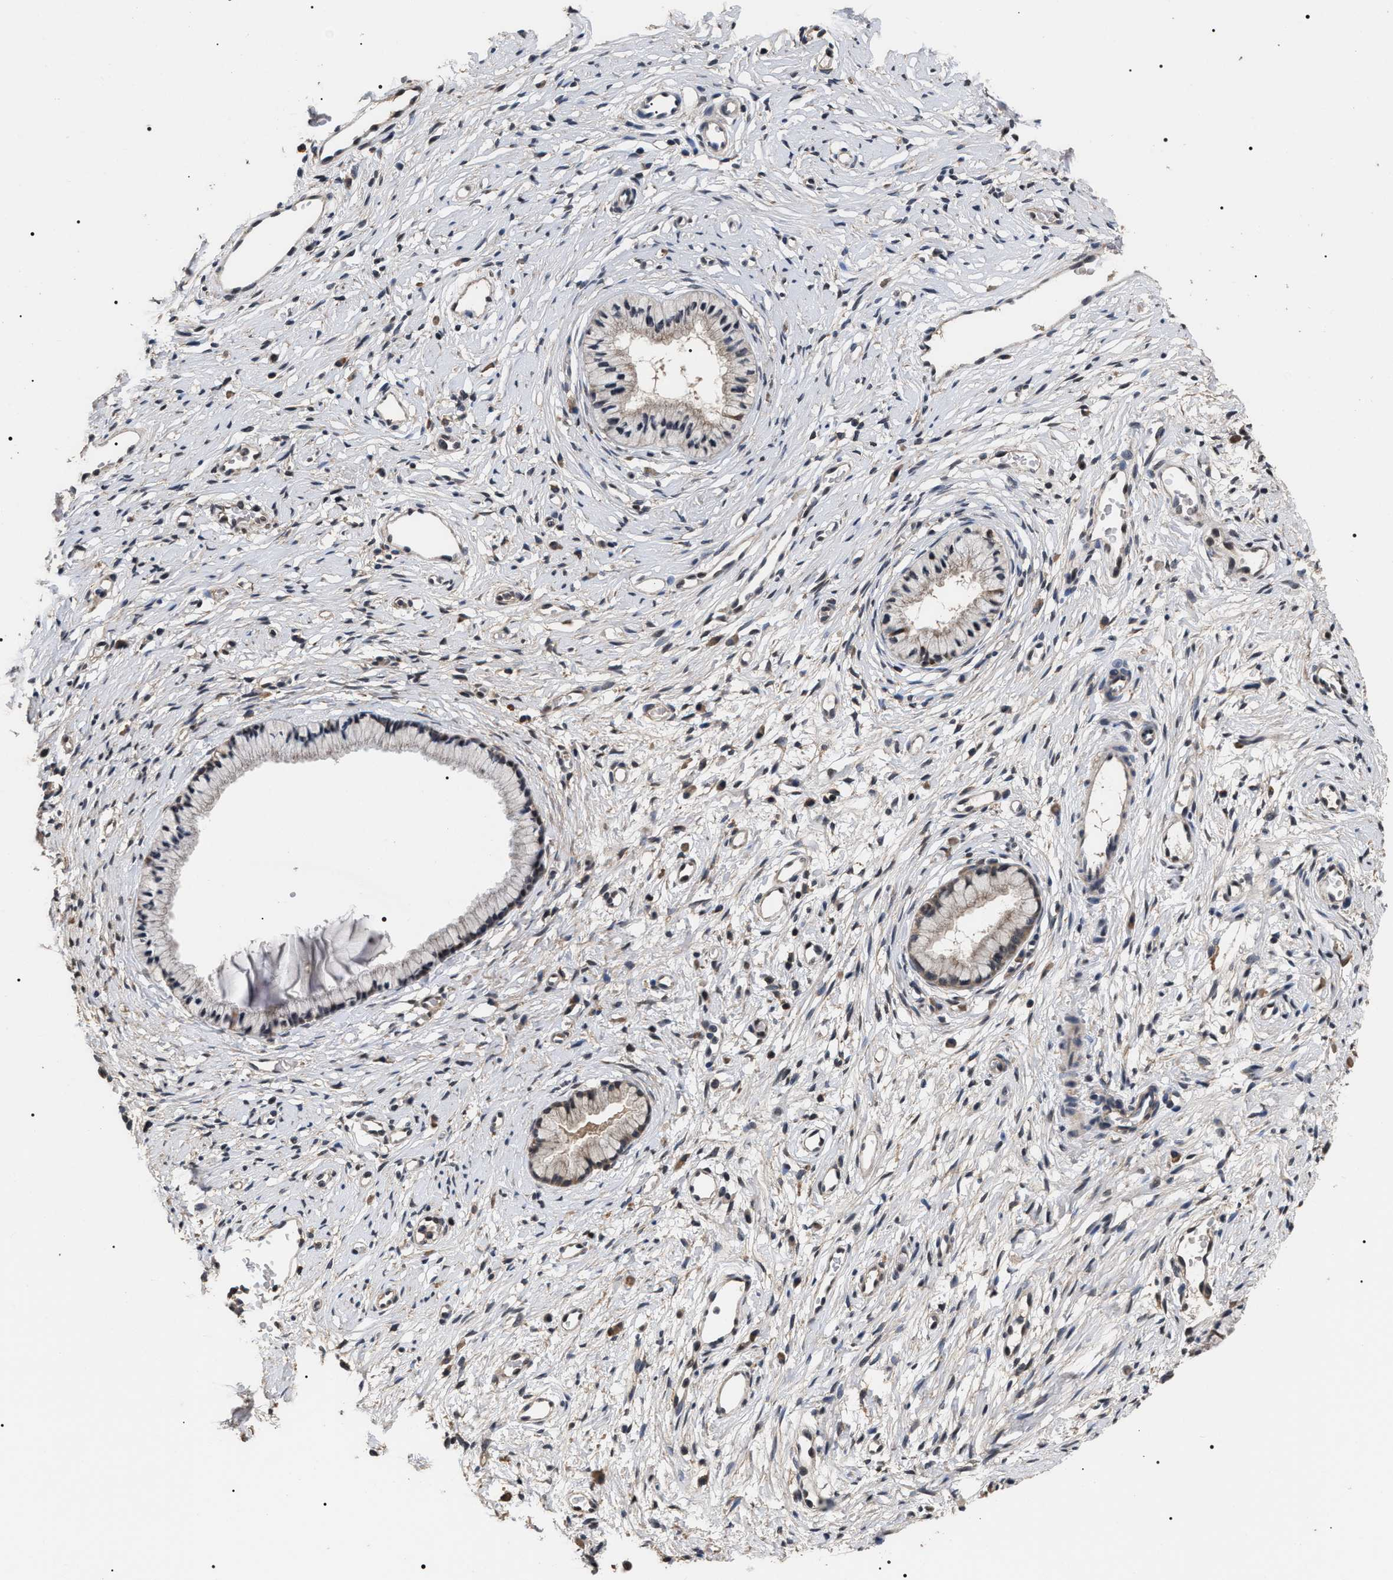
{"staining": {"intensity": "moderate", "quantity": "<25%", "location": "cytoplasmic/membranous"}, "tissue": "cervix", "cell_type": "Glandular cells", "image_type": "normal", "snomed": [{"axis": "morphology", "description": "Normal tissue, NOS"}, {"axis": "topography", "description": "Cervix"}], "caption": "Cervix stained with immunohistochemistry reveals moderate cytoplasmic/membranous positivity in approximately <25% of glandular cells.", "gene": "UPF3A", "patient": {"sex": "female", "age": 77}}